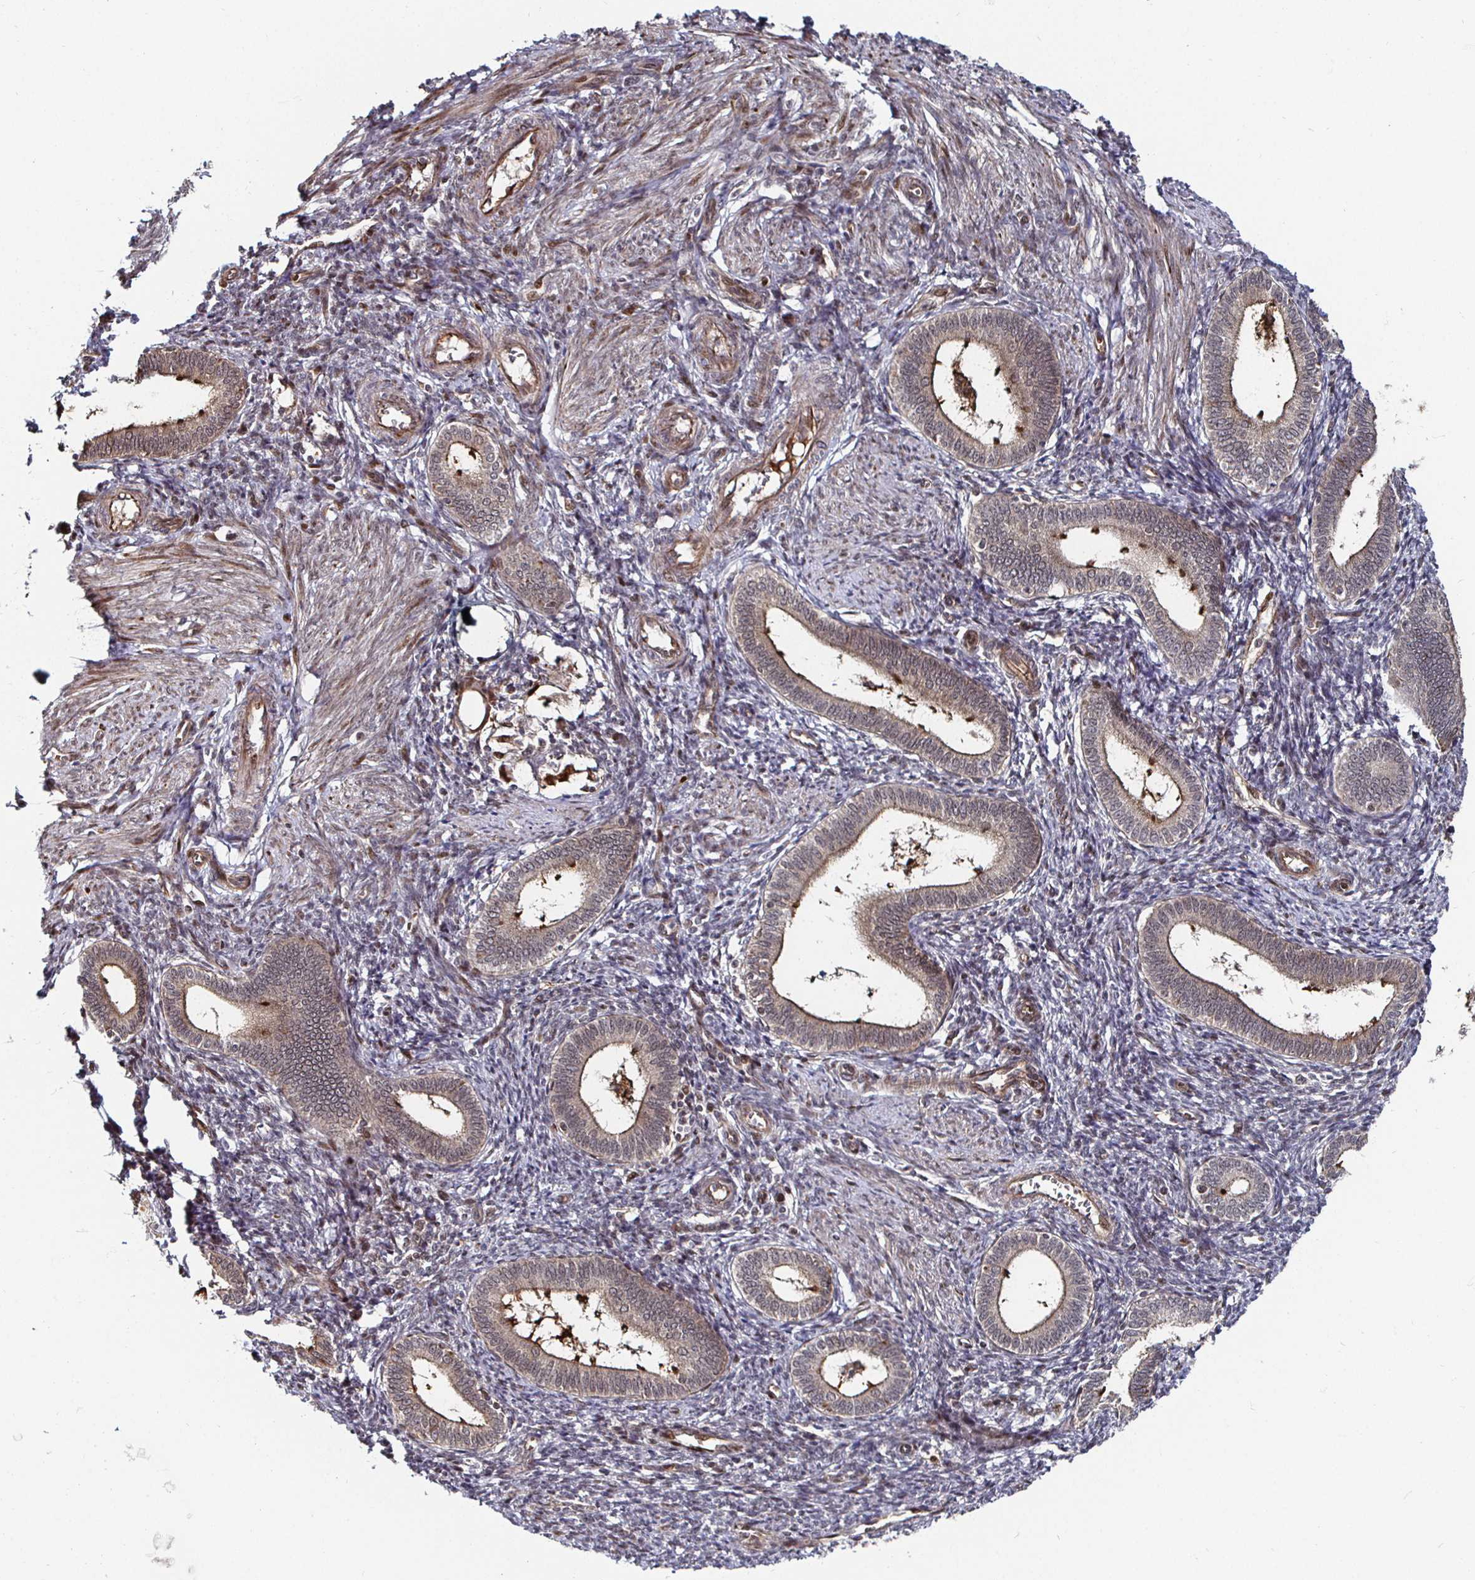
{"staining": {"intensity": "weak", "quantity": "<25%", "location": "cytoplasmic/membranous"}, "tissue": "endometrium", "cell_type": "Cells in endometrial stroma", "image_type": "normal", "snomed": [{"axis": "morphology", "description": "Normal tissue, NOS"}, {"axis": "topography", "description": "Endometrium"}], "caption": "Immunohistochemistry image of benign endometrium: human endometrium stained with DAB exhibits no significant protein positivity in cells in endometrial stroma. The staining is performed using DAB brown chromogen with nuclei counter-stained in using hematoxylin.", "gene": "TBKBP1", "patient": {"sex": "female", "age": 41}}